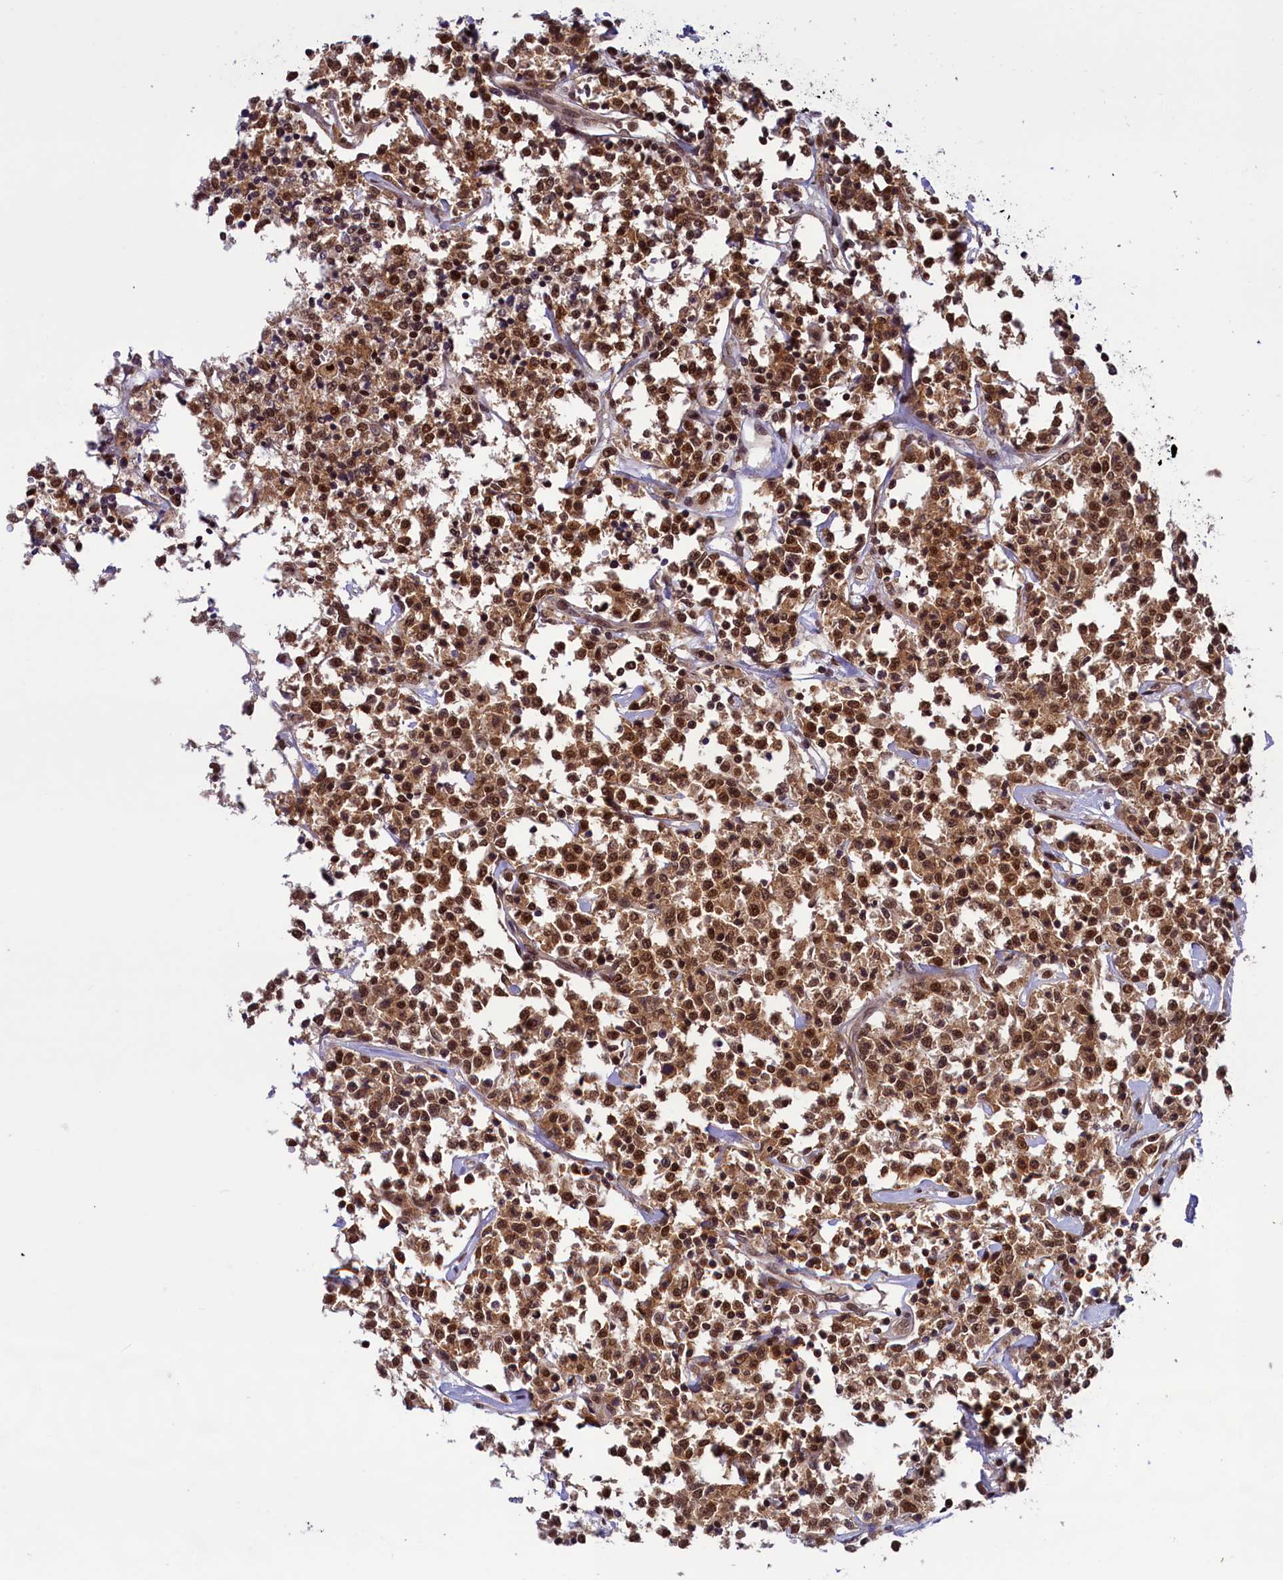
{"staining": {"intensity": "moderate", "quantity": ">75%", "location": "cytoplasmic/membranous,nuclear"}, "tissue": "lymphoma", "cell_type": "Tumor cells", "image_type": "cancer", "snomed": [{"axis": "morphology", "description": "Malignant lymphoma, non-Hodgkin's type, Low grade"}, {"axis": "topography", "description": "Small intestine"}], "caption": "Protein staining by IHC reveals moderate cytoplasmic/membranous and nuclear expression in about >75% of tumor cells in lymphoma.", "gene": "SLC7A6OS", "patient": {"sex": "female", "age": 59}}